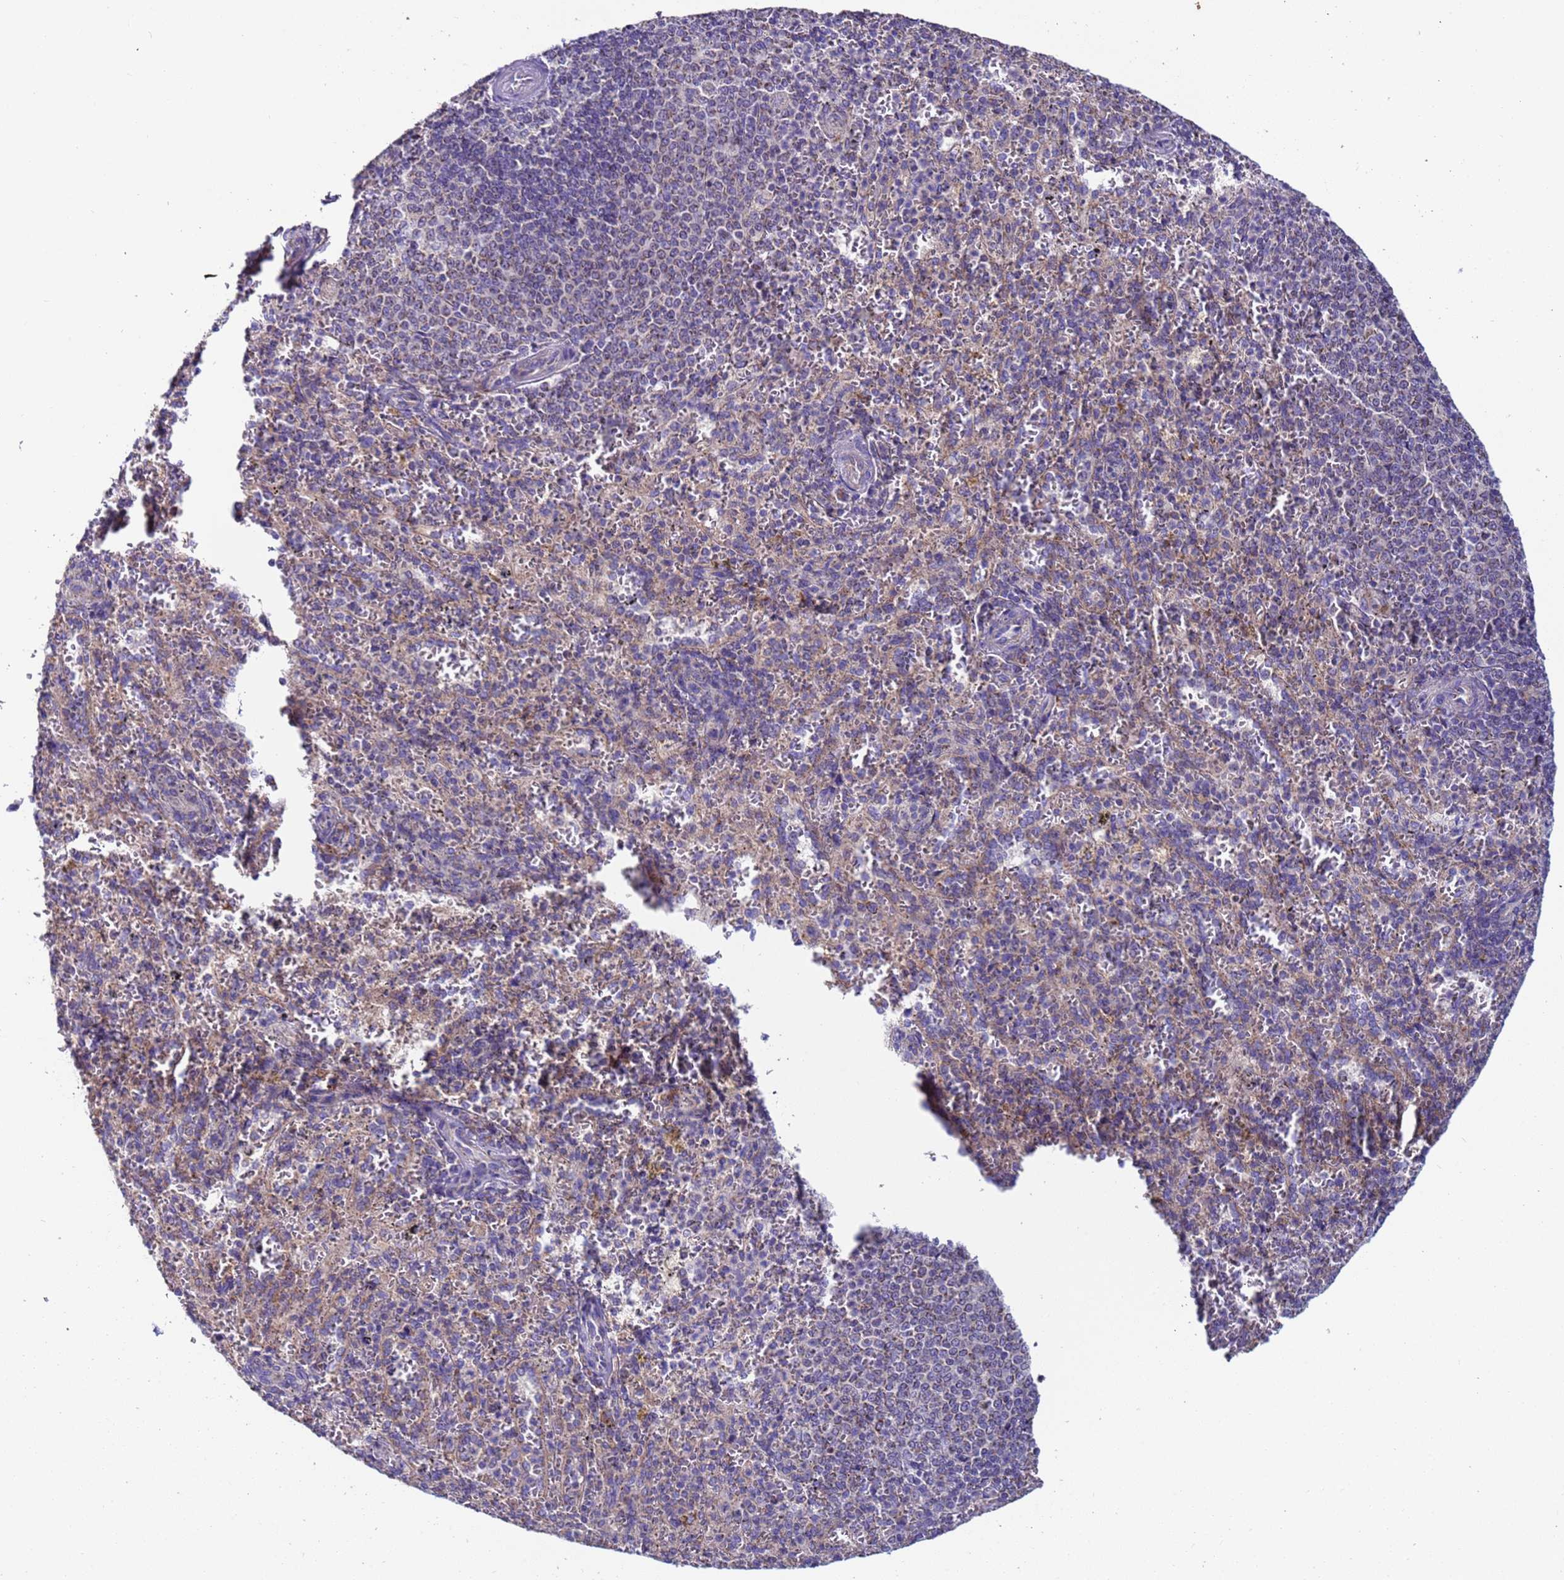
{"staining": {"intensity": "negative", "quantity": "none", "location": "none"}, "tissue": "spleen", "cell_type": "Cells in red pulp", "image_type": "normal", "snomed": [{"axis": "morphology", "description": "Normal tissue, NOS"}, {"axis": "topography", "description": "Spleen"}], "caption": "A high-resolution histopathology image shows immunohistochemistry (IHC) staining of benign spleen, which displays no significant positivity in cells in red pulp. Nuclei are stained in blue.", "gene": "TMEM126A", "patient": {"sex": "female", "age": 21}}